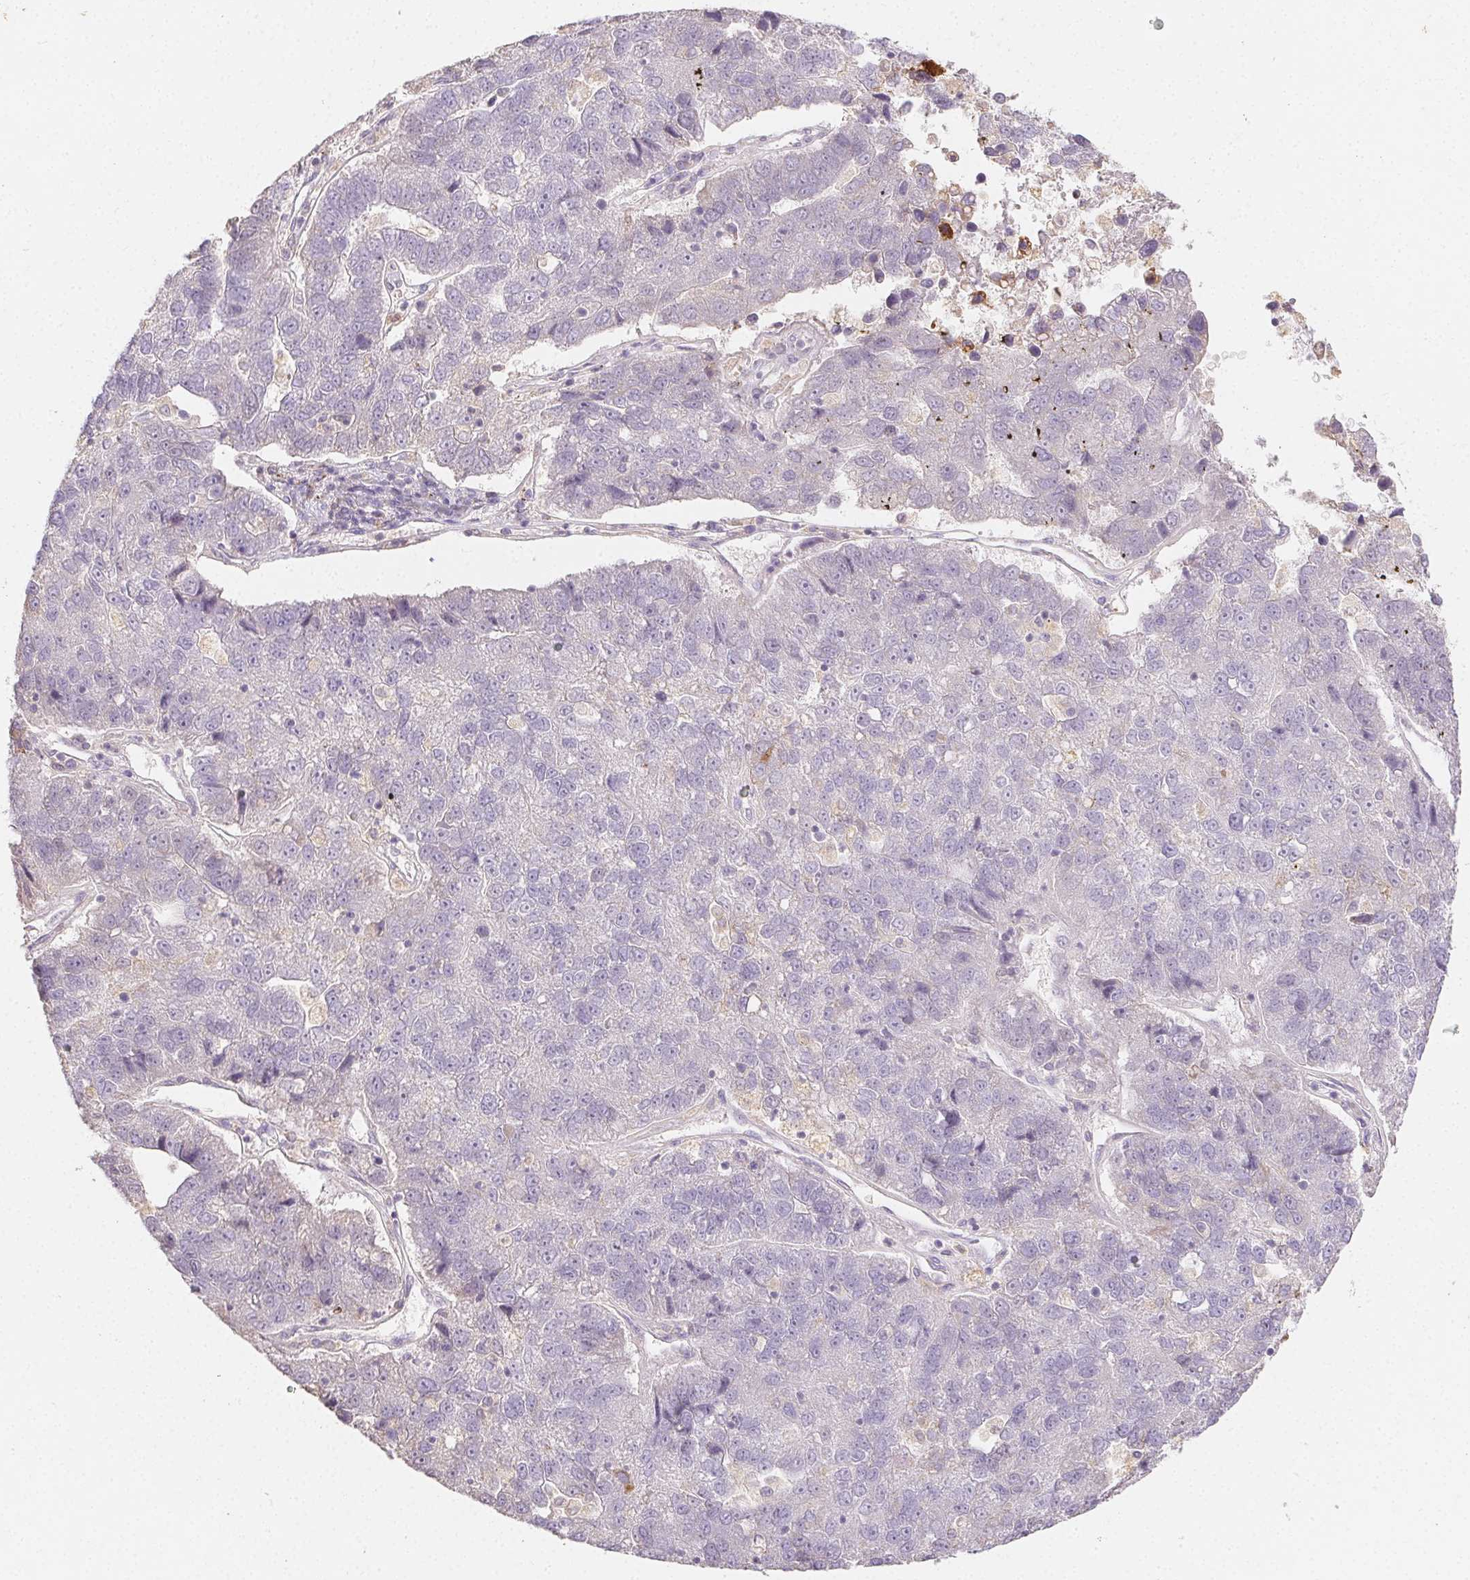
{"staining": {"intensity": "negative", "quantity": "none", "location": "none"}, "tissue": "pancreatic cancer", "cell_type": "Tumor cells", "image_type": "cancer", "snomed": [{"axis": "morphology", "description": "Adenocarcinoma, NOS"}, {"axis": "topography", "description": "Pancreas"}], "caption": "The micrograph shows no significant expression in tumor cells of adenocarcinoma (pancreatic).", "gene": "ACVR1B", "patient": {"sex": "female", "age": 61}}